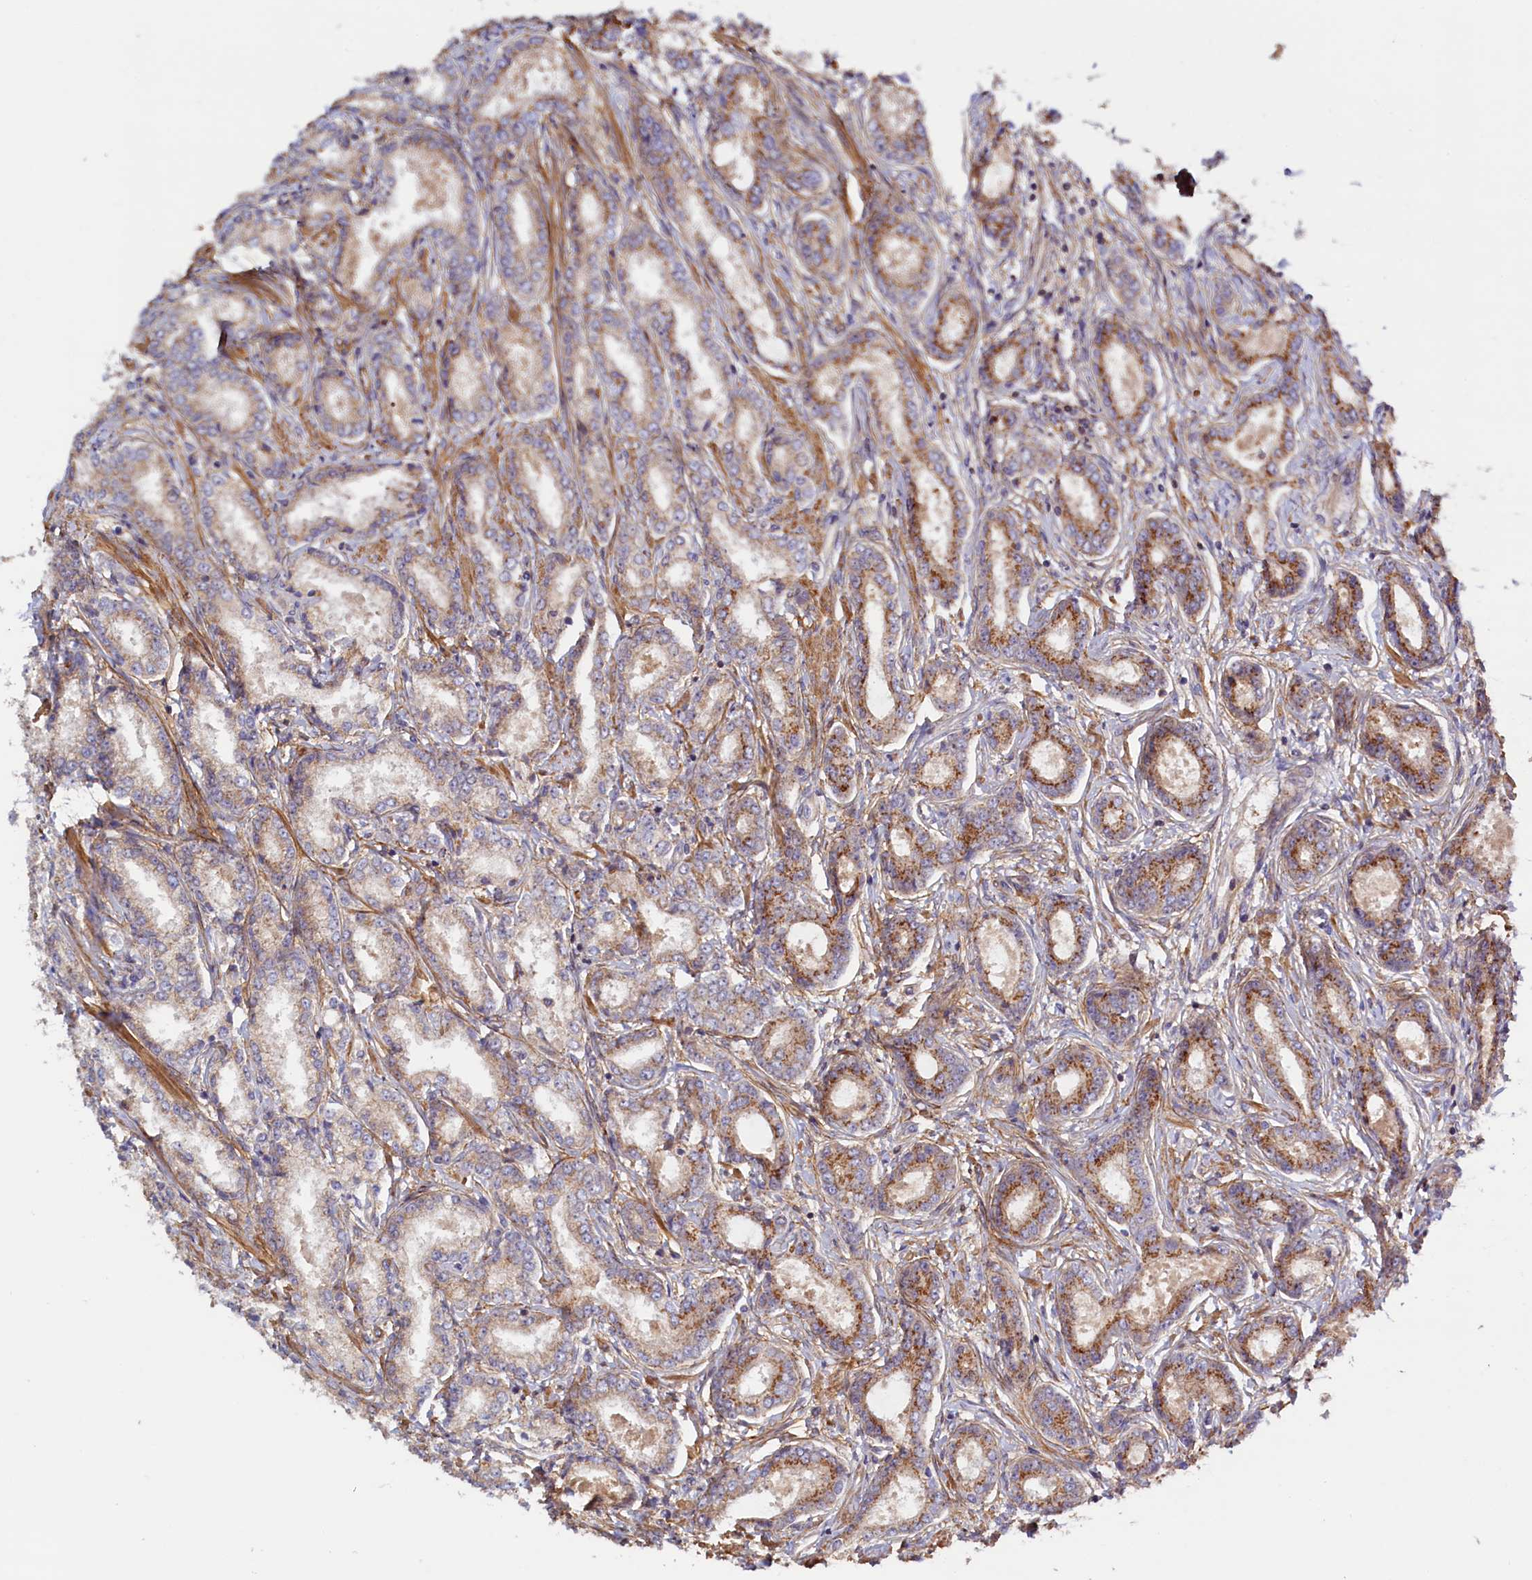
{"staining": {"intensity": "moderate", "quantity": ">75%", "location": "cytoplasmic/membranous"}, "tissue": "prostate cancer", "cell_type": "Tumor cells", "image_type": "cancer", "snomed": [{"axis": "morphology", "description": "Adenocarcinoma, Low grade"}, {"axis": "topography", "description": "Prostate"}], "caption": "Approximately >75% of tumor cells in human prostate adenocarcinoma (low-grade) reveal moderate cytoplasmic/membranous protein expression as visualized by brown immunohistochemical staining.", "gene": "DUOXA1", "patient": {"sex": "male", "age": 68}}